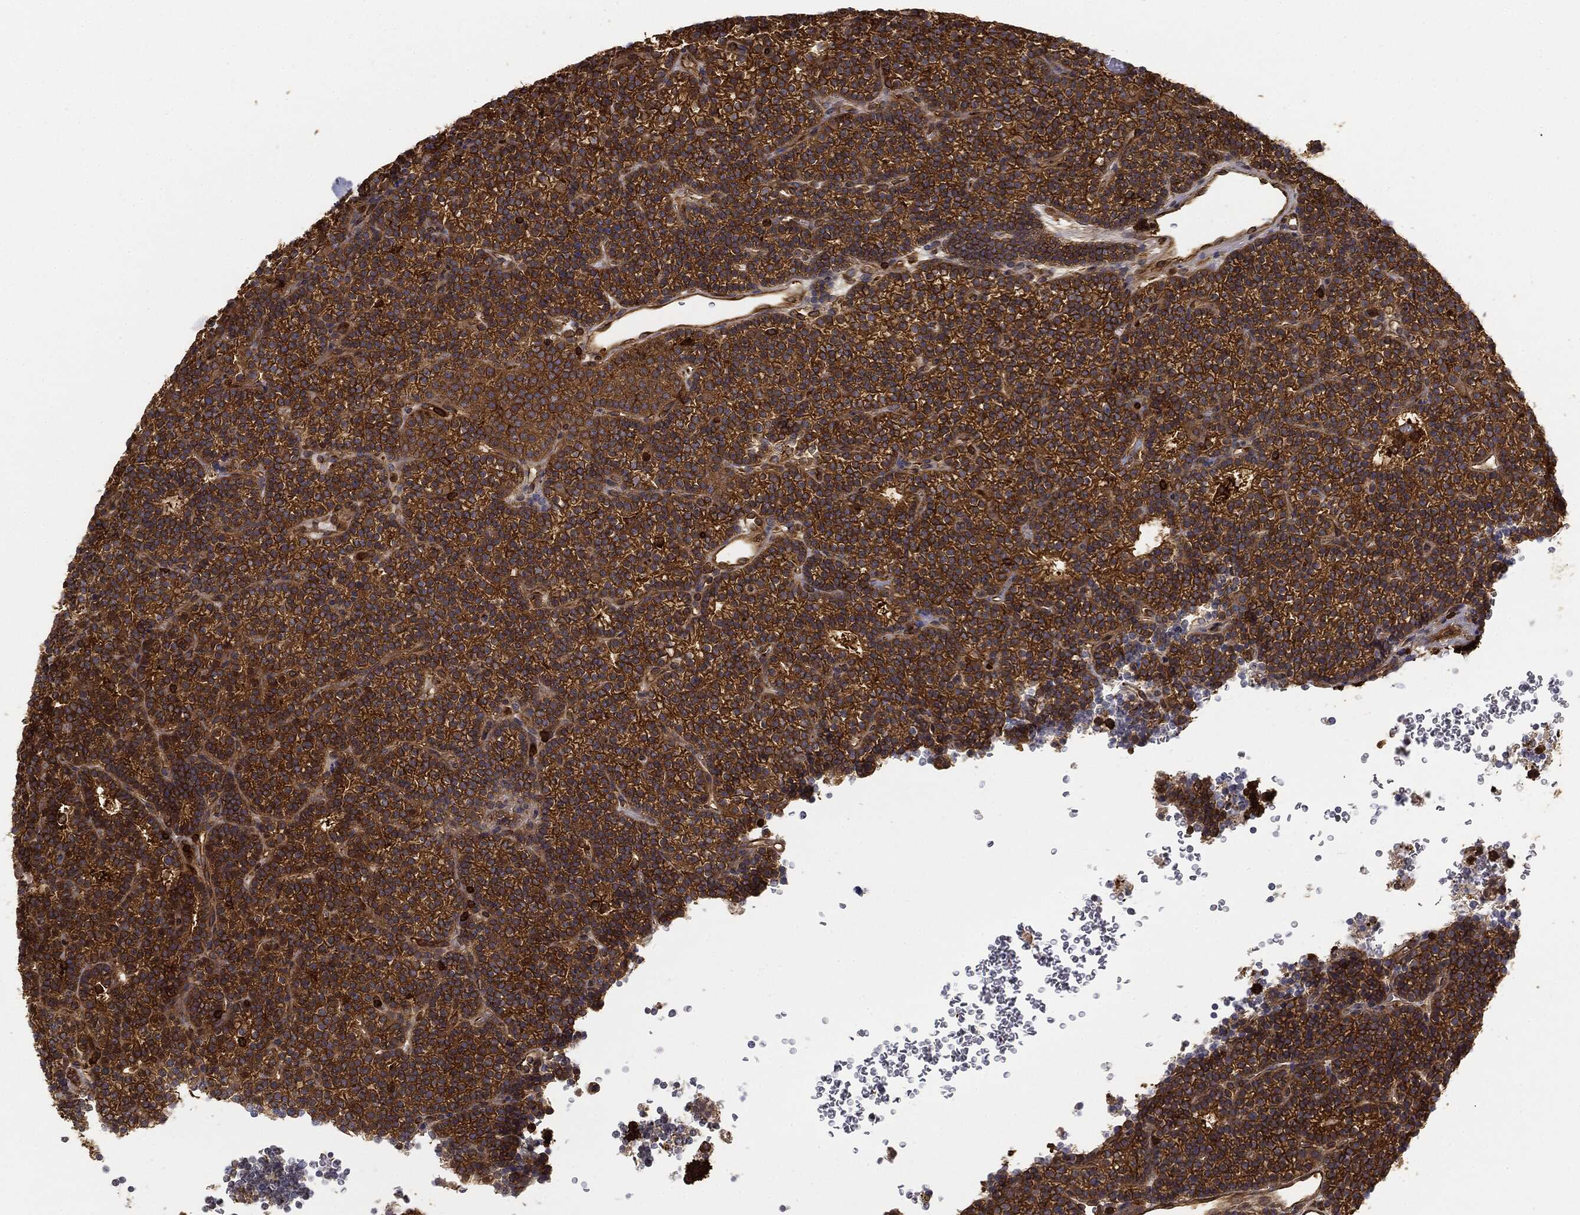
{"staining": {"intensity": "strong", "quantity": ">75%", "location": "cytoplasmic/membranous"}, "tissue": "parathyroid gland", "cell_type": "Glandular cells", "image_type": "normal", "snomed": [{"axis": "morphology", "description": "Normal tissue, NOS"}, {"axis": "topography", "description": "Parathyroid gland"}], "caption": "Strong cytoplasmic/membranous staining is identified in approximately >75% of glandular cells in unremarkable parathyroid gland.", "gene": "WDR1", "patient": {"sex": "female", "age": 42}}